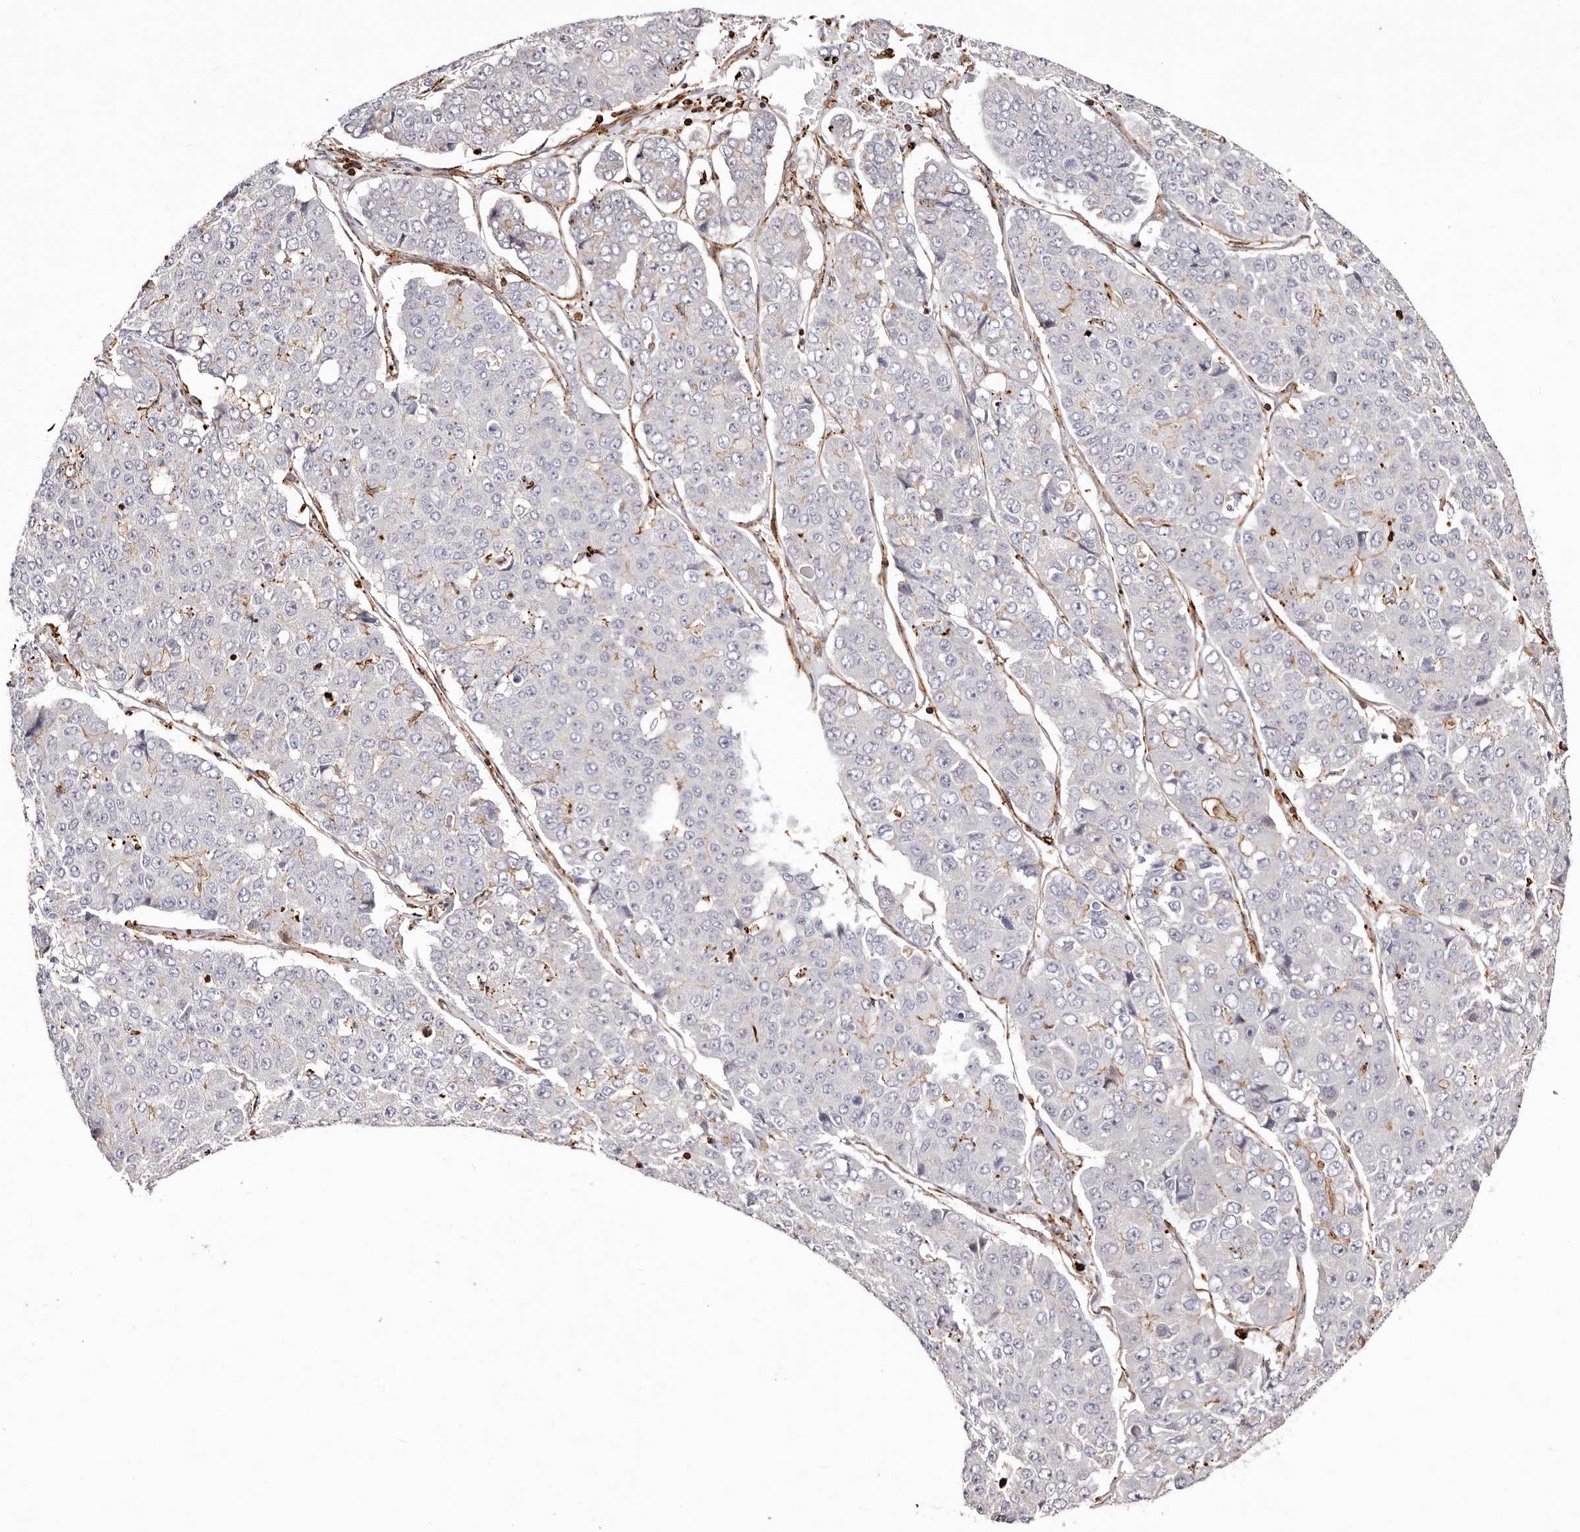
{"staining": {"intensity": "negative", "quantity": "none", "location": "none"}, "tissue": "pancreatic cancer", "cell_type": "Tumor cells", "image_type": "cancer", "snomed": [{"axis": "morphology", "description": "Adenocarcinoma, NOS"}, {"axis": "topography", "description": "Pancreas"}], "caption": "This micrograph is of adenocarcinoma (pancreatic) stained with immunohistochemistry to label a protein in brown with the nuclei are counter-stained blue. There is no positivity in tumor cells.", "gene": "PTPN22", "patient": {"sex": "male", "age": 50}}